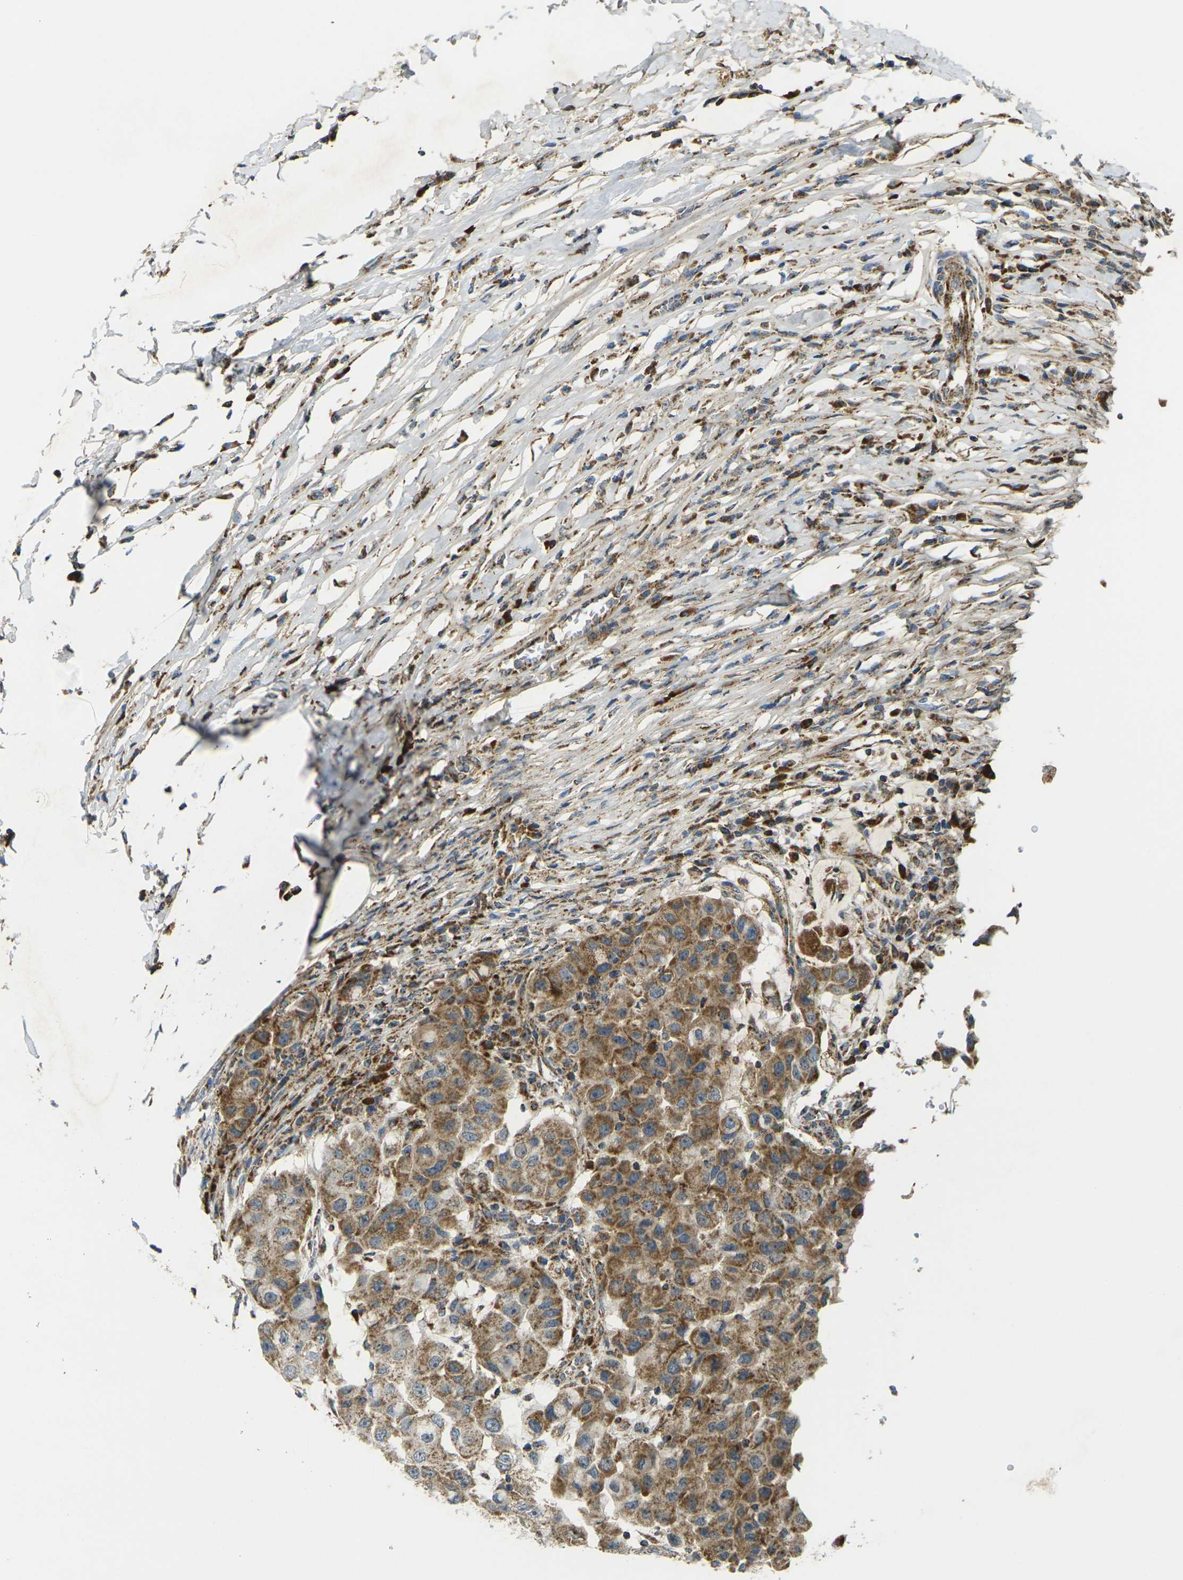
{"staining": {"intensity": "moderate", "quantity": ">75%", "location": "cytoplasmic/membranous"}, "tissue": "breast cancer", "cell_type": "Tumor cells", "image_type": "cancer", "snomed": [{"axis": "morphology", "description": "Duct carcinoma"}, {"axis": "topography", "description": "Breast"}], "caption": "IHC (DAB (3,3'-diaminobenzidine)) staining of human breast cancer (infiltrating ductal carcinoma) reveals moderate cytoplasmic/membranous protein expression in about >75% of tumor cells.", "gene": "IGF1R", "patient": {"sex": "female", "age": 27}}